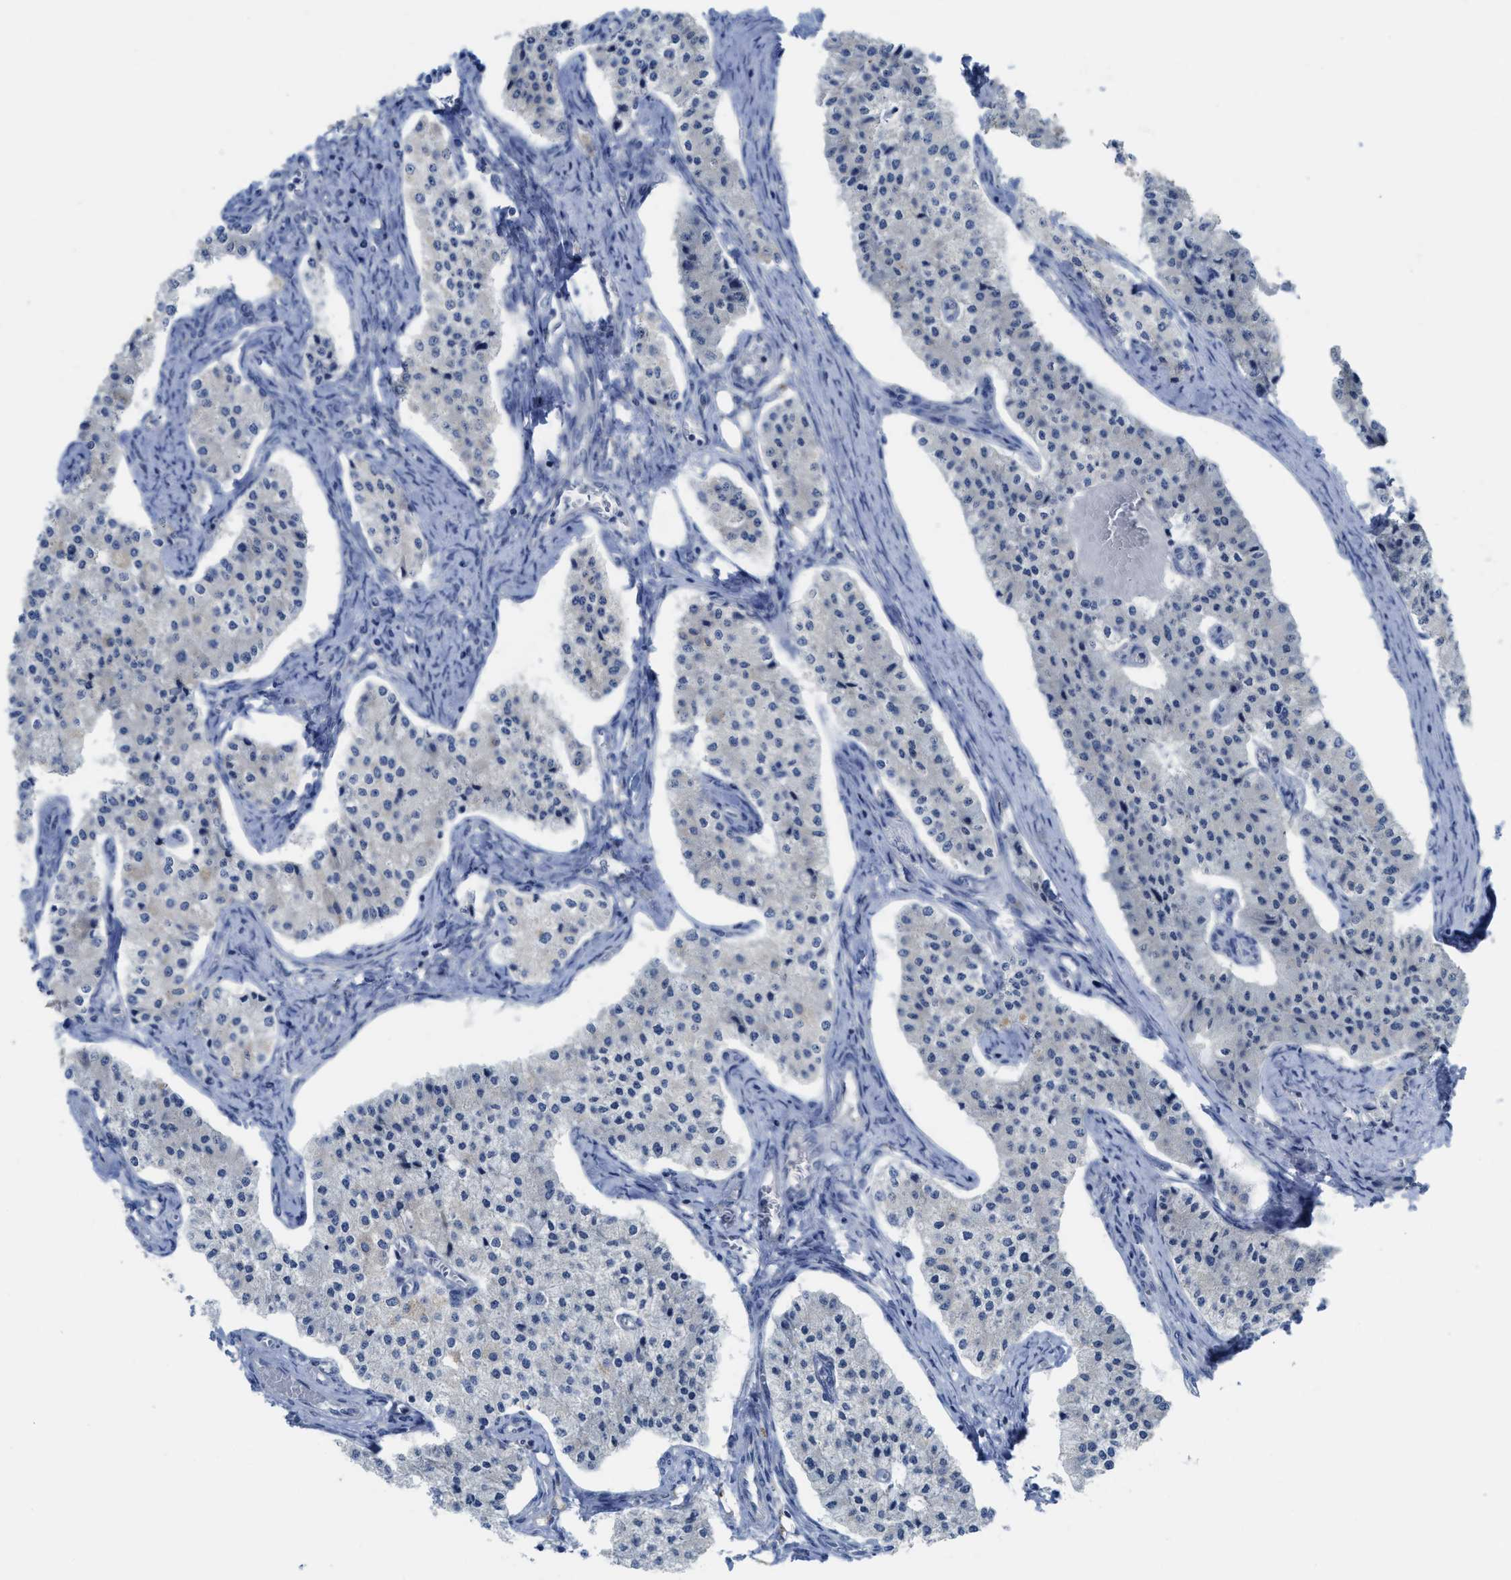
{"staining": {"intensity": "negative", "quantity": "none", "location": "none"}, "tissue": "carcinoid", "cell_type": "Tumor cells", "image_type": "cancer", "snomed": [{"axis": "morphology", "description": "Carcinoid, malignant, NOS"}, {"axis": "topography", "description": "Colon"}], "caption": "Protein analysis of malignant carcinoid shows no significant expression in tumor cells.", "gene": "GATD3", "patient": {"sex": "female", "age": 52}}